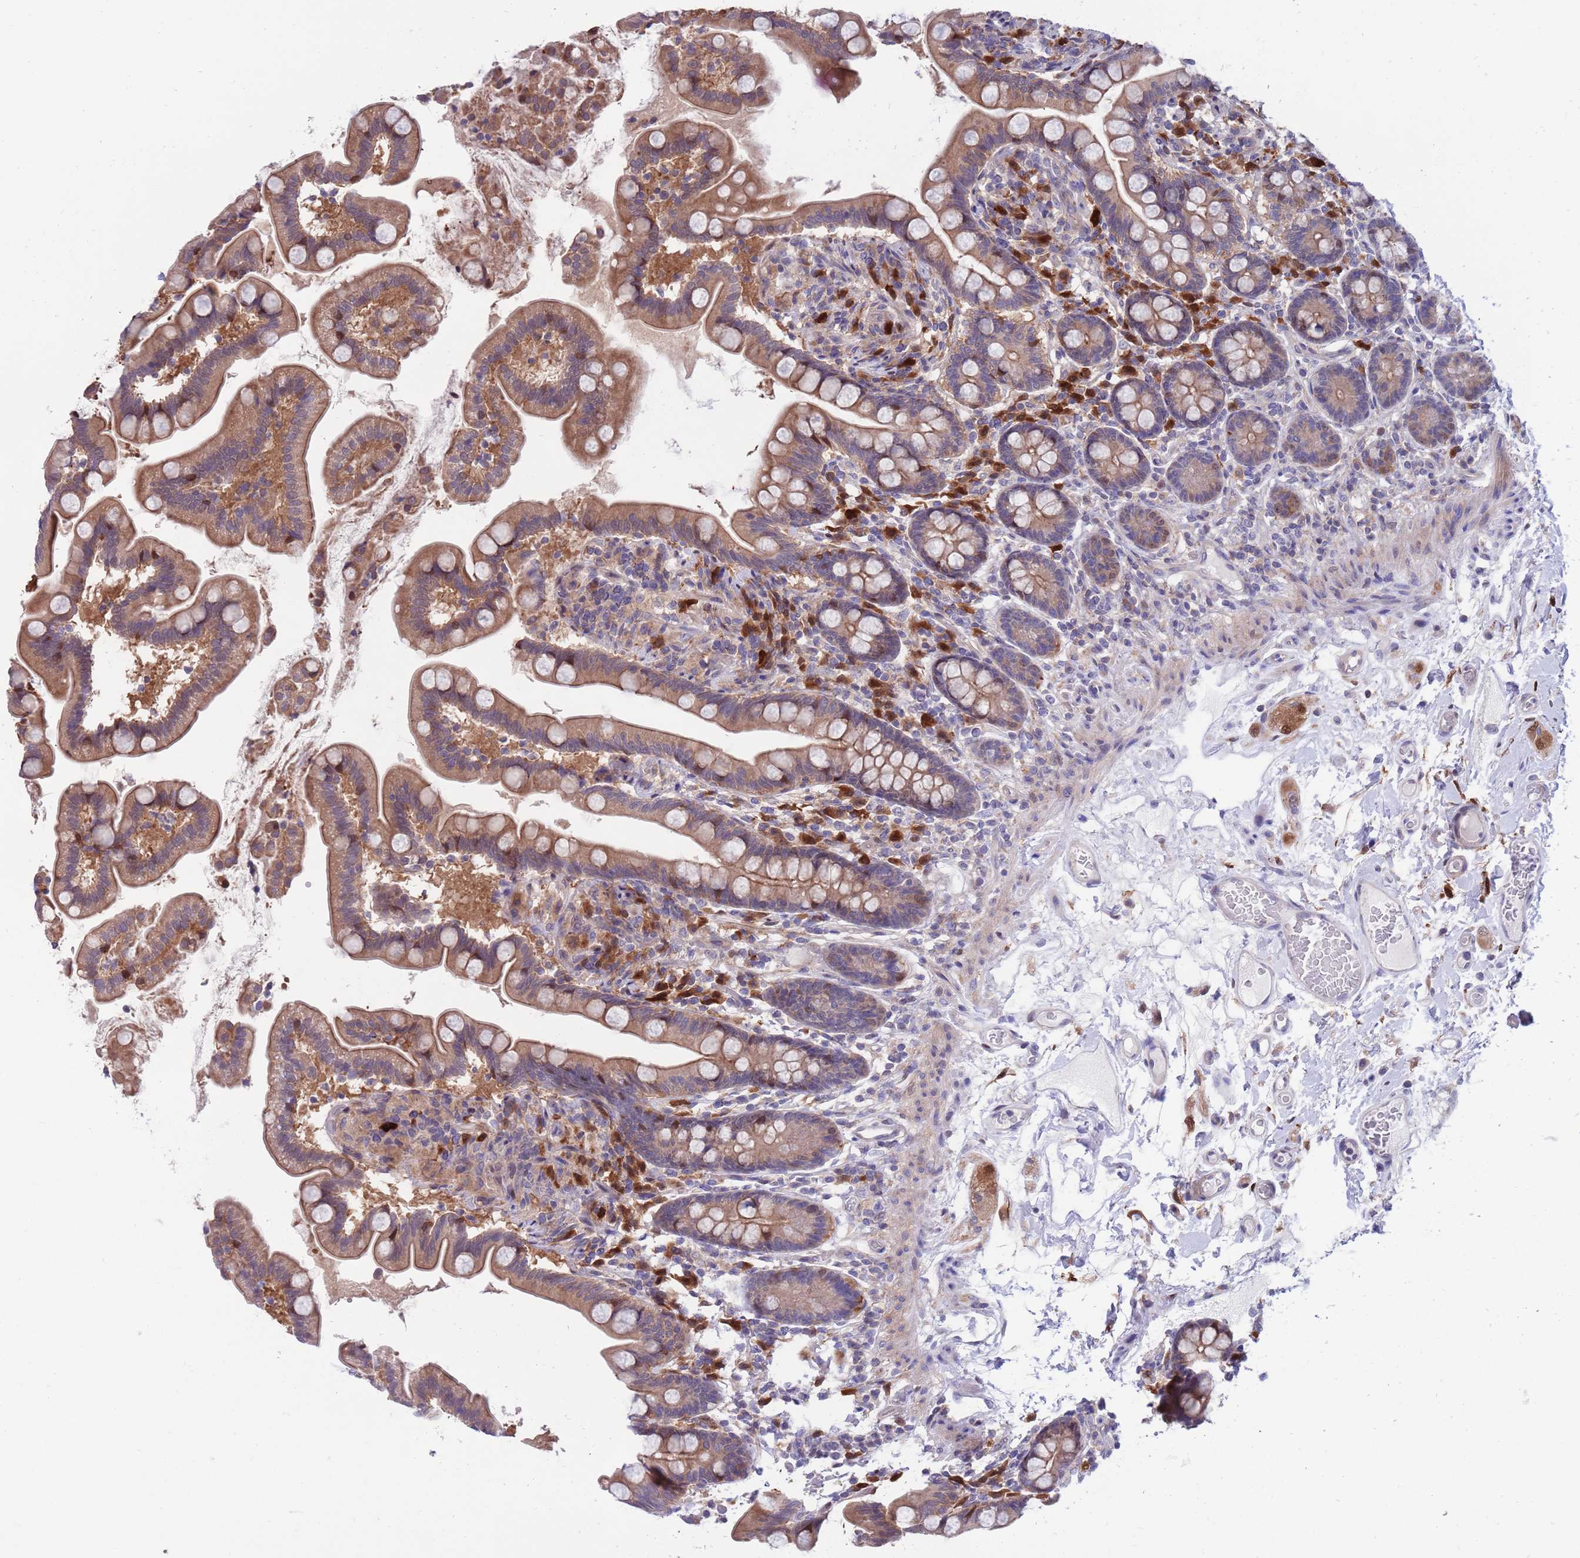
{"staining": {"intensity": "moderate", "quantity": ">75%", "location": "cytoplasmic/membranous"}, "tissue": "small intestine", "cell_type": "Glandular cells", "image_type": "normal", "snomed": [{"axis": "morphology", "description": "Normal tissue, NOS"}, {"axis": "topography", "description": "Small intestine"}], "caption": "Glandular cells display medium levels of moderate cytoplasmic/membranous positivity in about >75% of cells in normal small intestine. (DAB (3,3'-diaminobenzidine) IHC with brightfield microscopy, high magnification).", "gene": "KLHL29", "patient": {"sex": "female", "age": 64}}